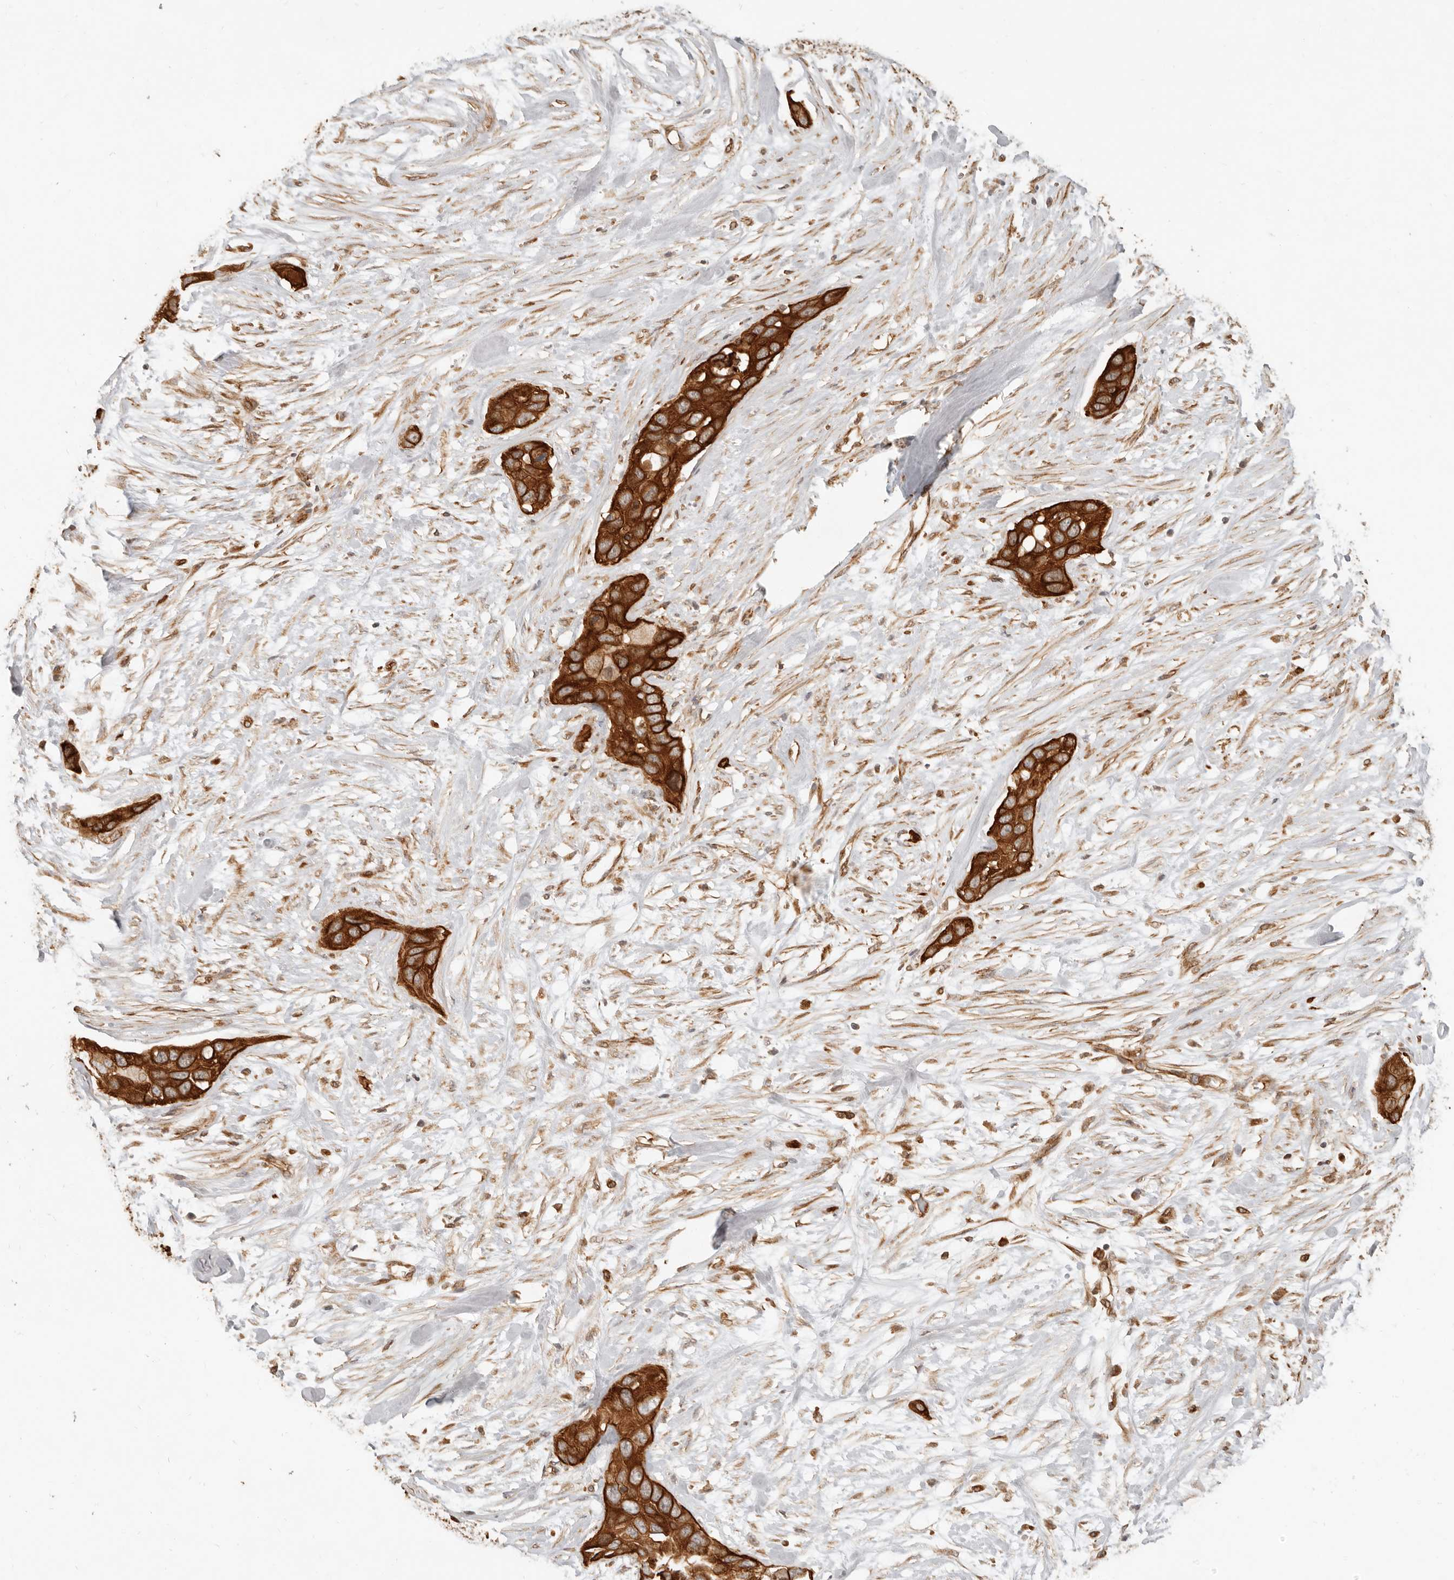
{"staining": {"intensity": "strong", "quantity": ">75%", "location": "cytoplasmic/membranous"}, "tissue": "pancreatic cancer", "cell_type": "Tumor cells", "image_type": "cancer", "snomed": [{"axis": "morphology", "description": "Adenocarcinoma, NOS"}, {"axis": "topography", "description": "Pancreas"}], "caption": "Protein staining reveals strong cytoplasmic/membranous positivity in approximately >75% of tumor cells in pancreatic cancer (adenocarcinoma).", "gene": "UFSP1", "patient": {"sex": "female", "age": 60}}